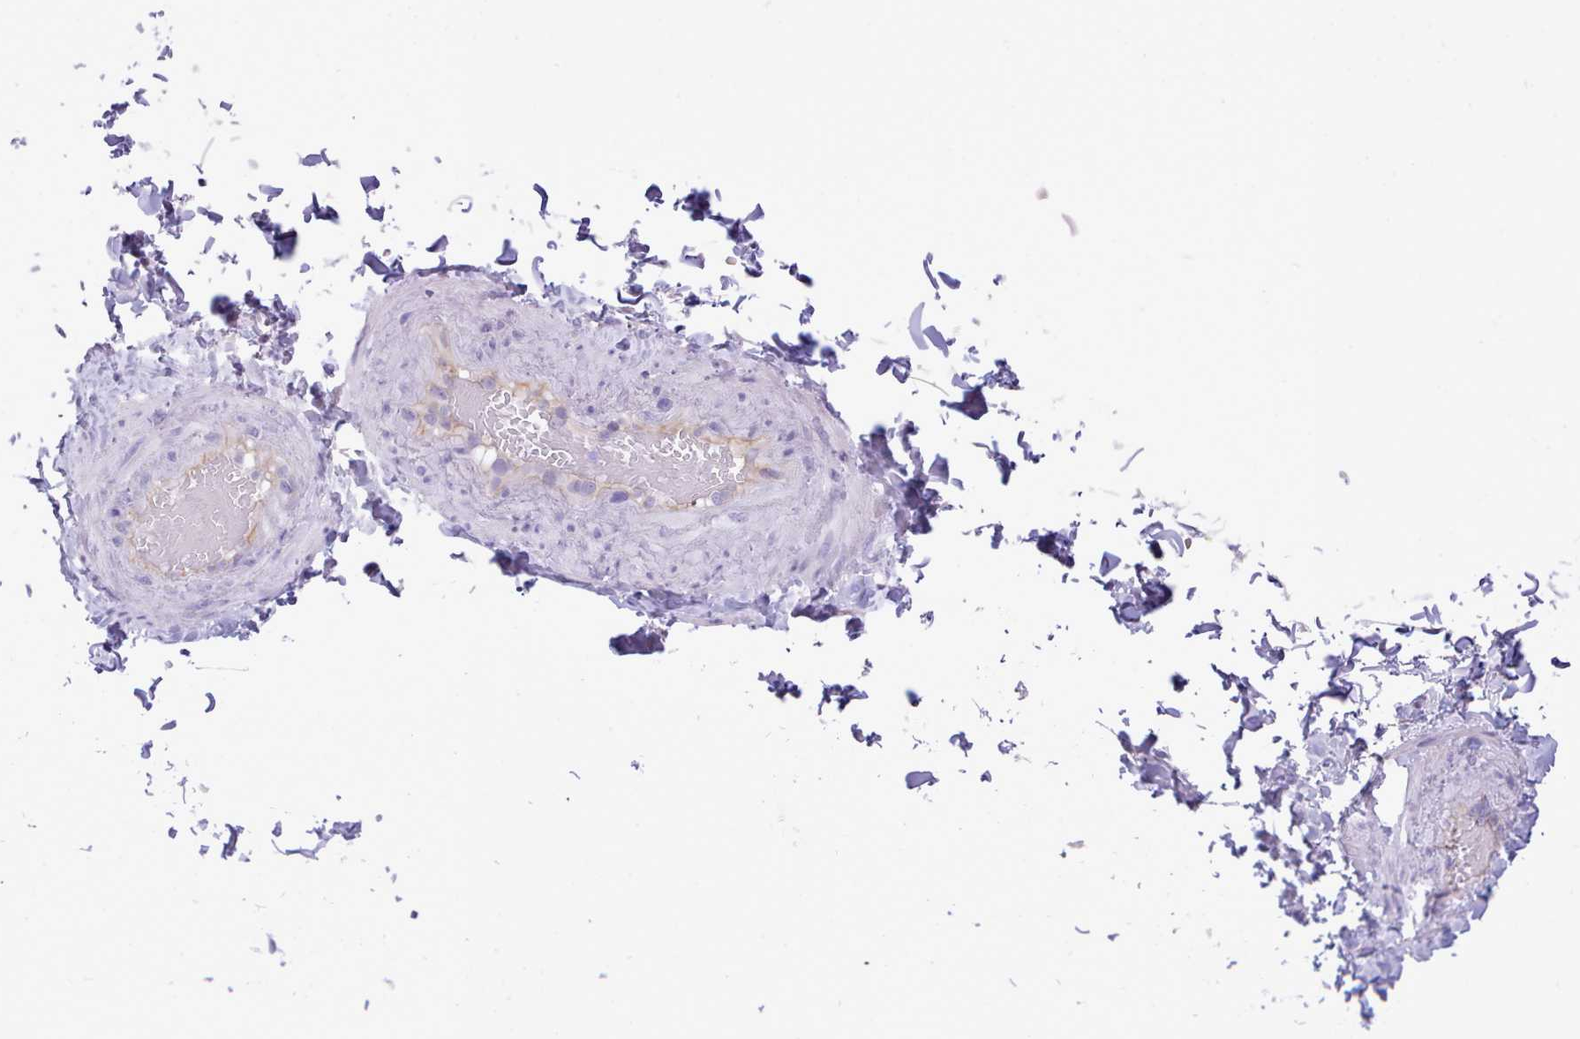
{"staining": {"intensity": "negative", "quantity": "none", "location": "none"}, "tissue": "adipose tissue", "cell_type": "Adipocytes", "image_type": "normal", "snomed": [{"axis": "morphology", "description": "Normal tissue, NOS"}, {"axis": "topography", "description": "Soft tissue"}, {"axis": "topography", "description": "Vascular tissue"}, {"axis": "topography", "description": "Peripheral nerve tissue"}], "caption": "Immunohistochemical staining of benign human adipose tissue shows no significant positivity in adipocytes.", "gene": "CYP2A13", "patient": {"sex": "male", "age": 32}}